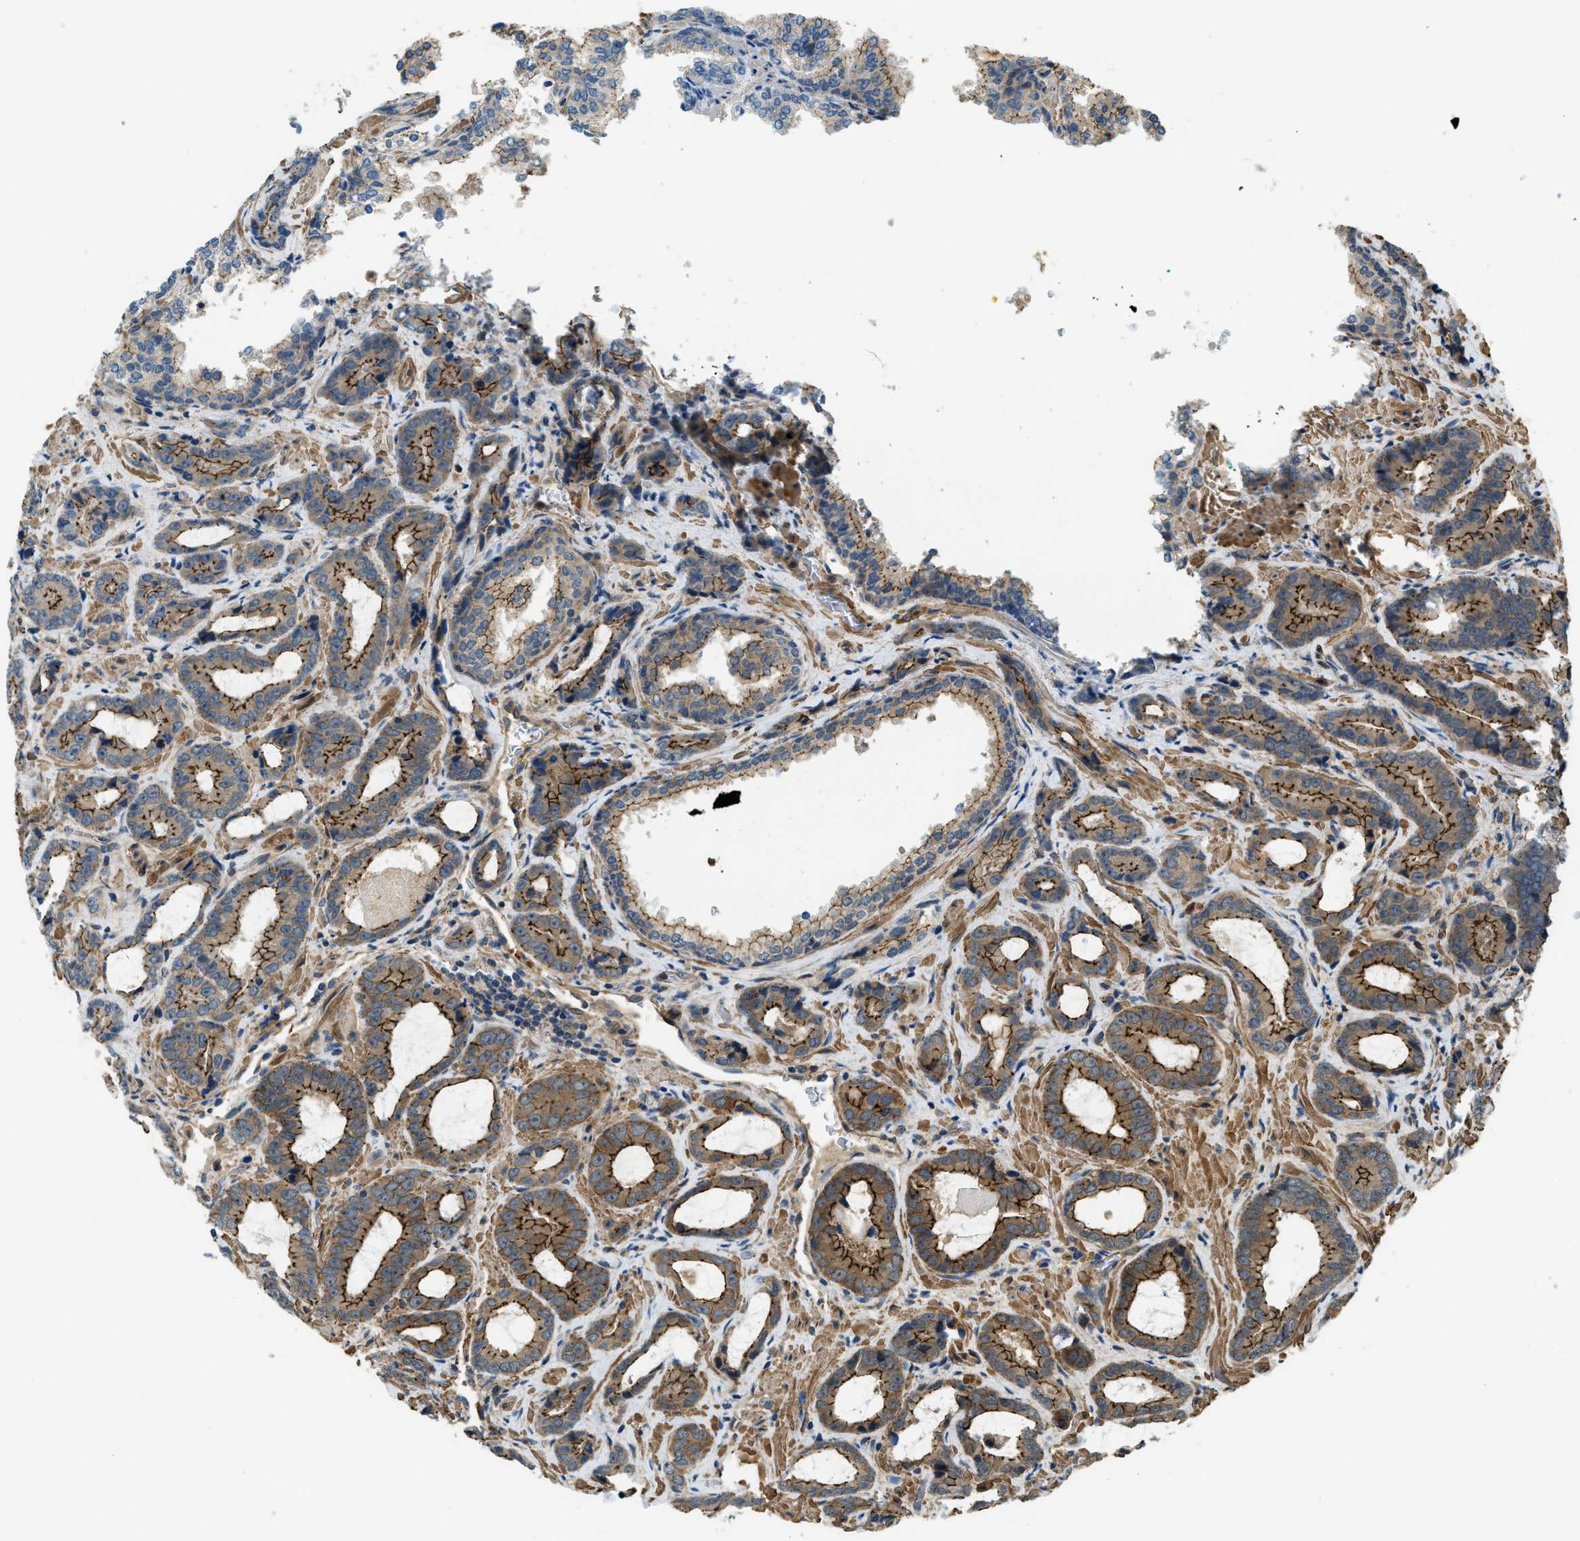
{"staining": {"intensity": "strong", "quantity": ">75%", "location": "cytoplasmic/membranous"}, "tissue": "prostate cancer", "cell_type": "Tumor cells", "image_type": "cancer", "snomed": [{"axis": "morphology", "description": "Adenocarcinoma, Low grade"}, {"axis": "topography", "description": "Prostate"}], "caption": "Tumor cells demonstrate high levels of strong cytoplasmic/membranous positivity in approximately >75% of cells in human low-grade adenocarcinoma (prostate). (DAB (3,3'-diaminobenzidine) = brown stain, brightfield microscopy at high magnification).", "gene": "CGN", "patient": {"sex": "male", "age": 60}}